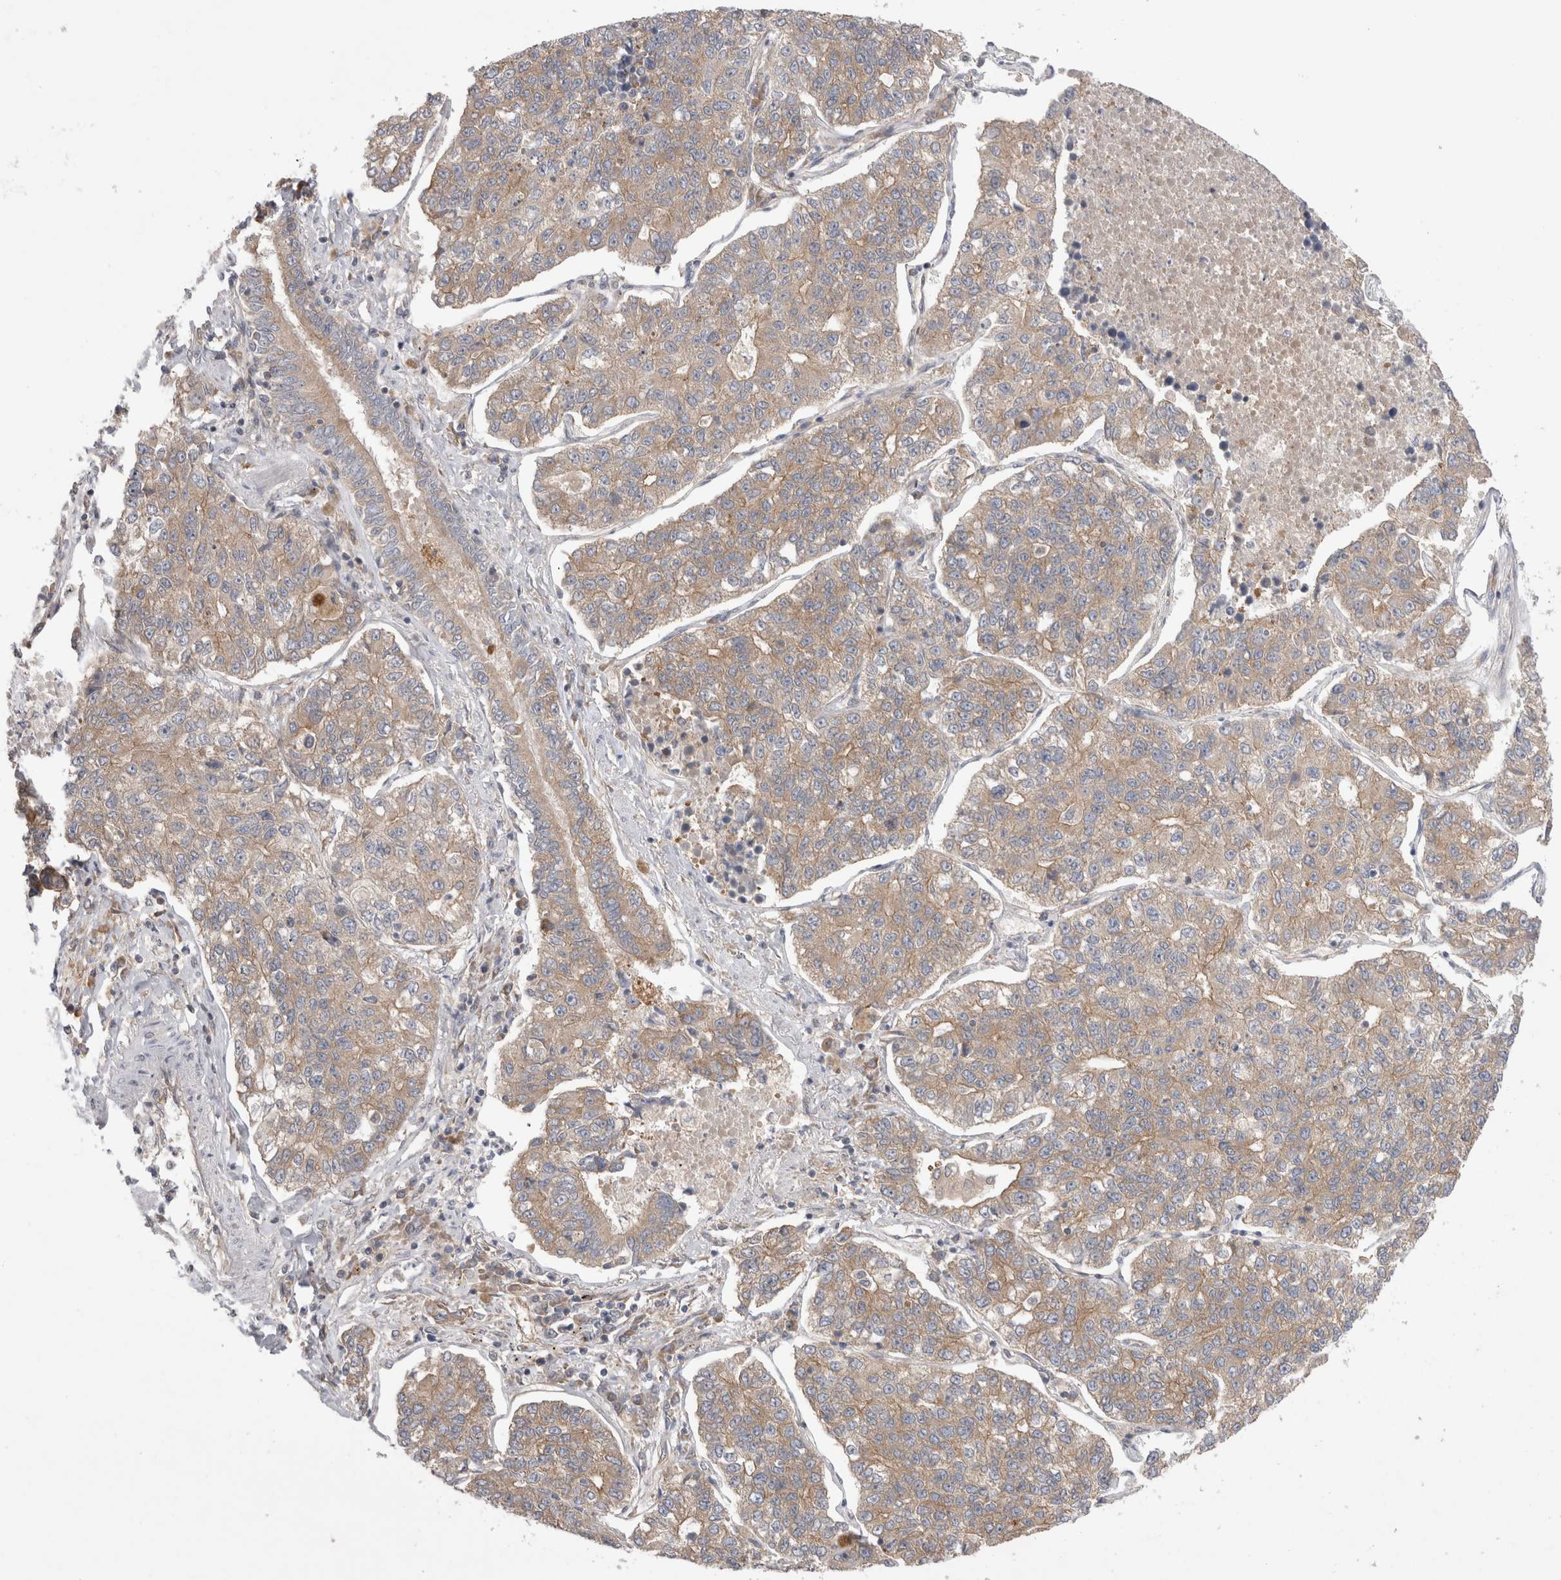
{"staining": {"intensity": "moderate", "quantity": ">75%", "location": "cytoplasmic/membranous"}, "tissue": "lung cancer", "cell_type": "Tumor cells", "image_type": "cancer", "snomed": [{"axis": "morphology", "description": "Adenocarcinoma, NOS"}, {"axis": "topography", "description": "Lung"}], "caption": "Adenocarcinoma (lung) tissue demonstrates moderate cytoplasmic/membranous staining in approximately >75% of tumor cells (Brightfield microscopy of DAB IHC at high magnification).", "gene": "EIF3E", "patient": {"sex": "male", "age": 49}}